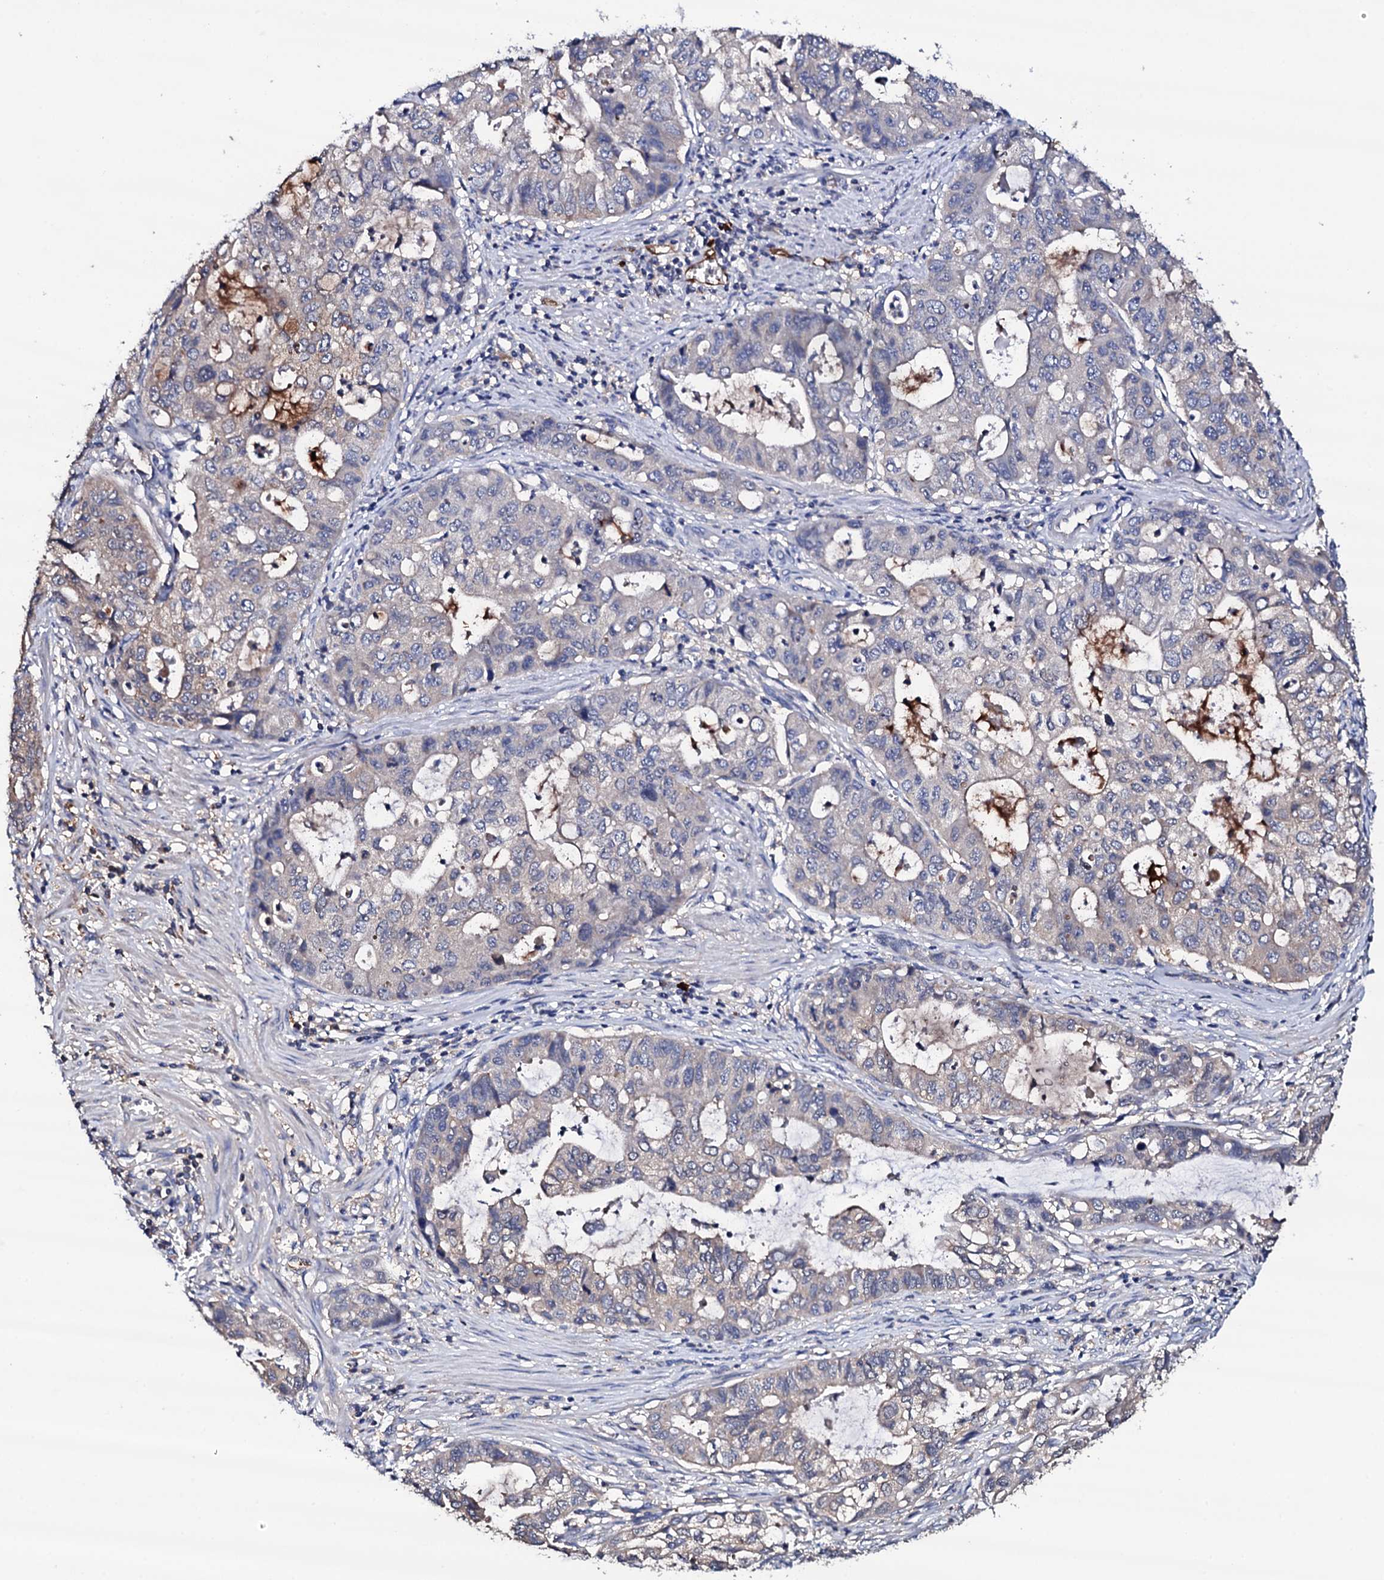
{"staining": {"intensity": "negative", "quantity": "none", "location": "none"}, "tissue": "stomach cancer", "cell_type": "Tumor cells", "image_type": "cancer", "snomed": [{"axis": "morphology", "description": "Adenocarcinoma, NOS"}, {"axis": "topography", "description": "Stomach, upper"}], "caption": "This is a micrograph of IHC staining of stomach adenocarcinoma, which shows no staining in tumor cells. The staining was performed using DAB to visualize the protein expression in brown, while the nuclei were stained in blue with hematoxylin (Magnification: 20x).", "gene": "TCAF2", "patient": {"sex": "female", "age": 52}}